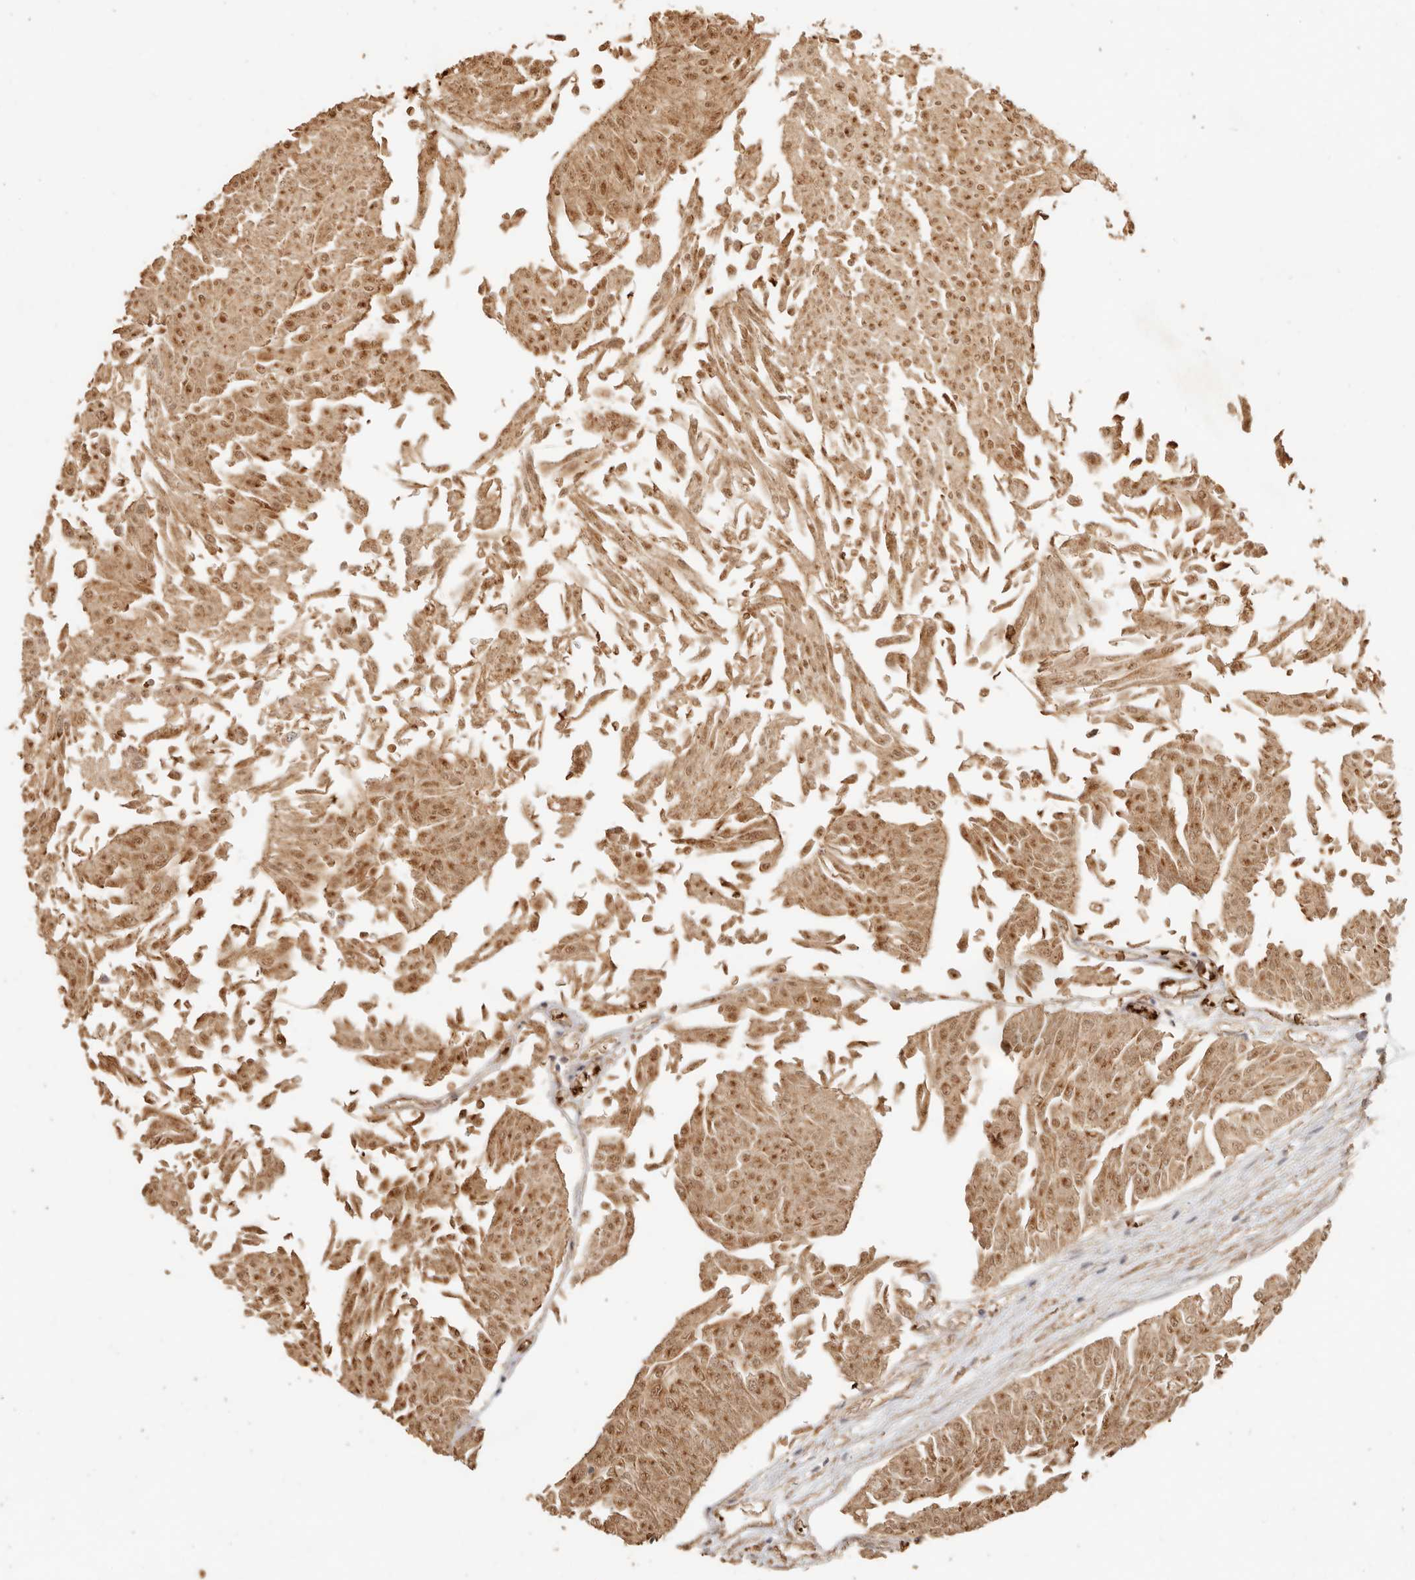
{"staining": {"intensity": "moderate", "quantity": ">75%", "location": "cytoplasmic/membranous,nuclear"}, "tissue": "urothelial cancer", "cell_type": "Tumor cells", "image_type": "cancer", "snomed": [{"axis": "morphology", "description": "Urothelial carcinoma, Low grade"}, {"axis": "topography", "description": "Urinary bladder"}], "caption": "A brown stain shows moderate cytoplasmic/membranous and nuclear staining of a protein in urothelial cancer tumor cells. (Stains: DAB in brown, nuclei in blue, Microscopy: brightfield microscopy at high magnification).", "gene": "INTS11", "patient": {"sex": "male", "age": 67}}